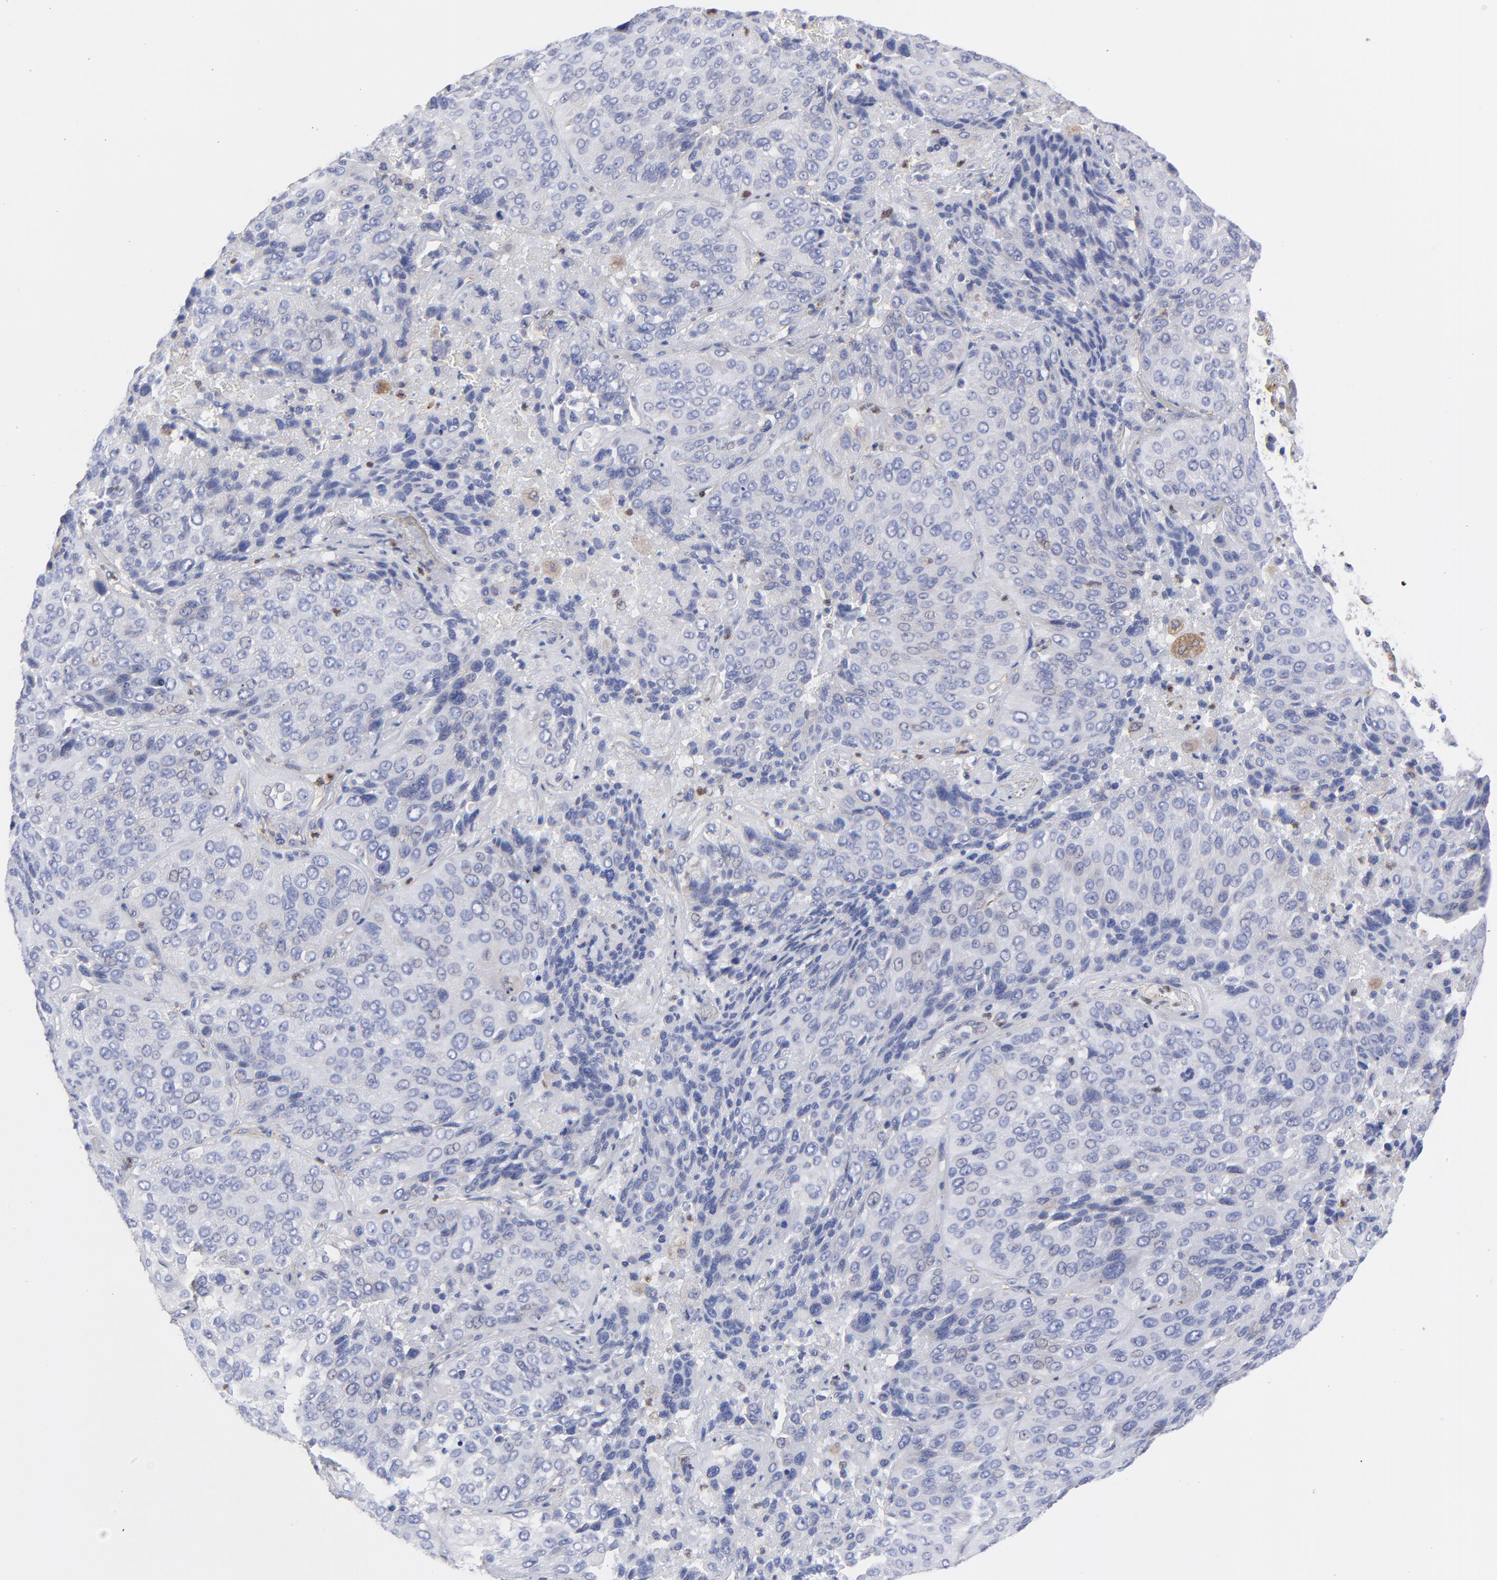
{"staining": {"intensity": "negative", "quantity": "none", "location": "none"}, "tissue": "lung cancer", "cell_type": "Tumor cells", "image_type": "cancer", "snomed": [{"axis": "morphology", "description": "Squamous cell carcinoma, NOS"}, {"axis": "topography", "description": "Lung"}], "caption": "Immunohistochemistry (IHC) of human lung cancer (squamous cell carcinoma) reveals no staining in tumor cells. (DAB IHC visualized using brightfield microscopy, high magnification).", "gene": "MOSPD2", "patient": {"sex": "male", "age": 54}}